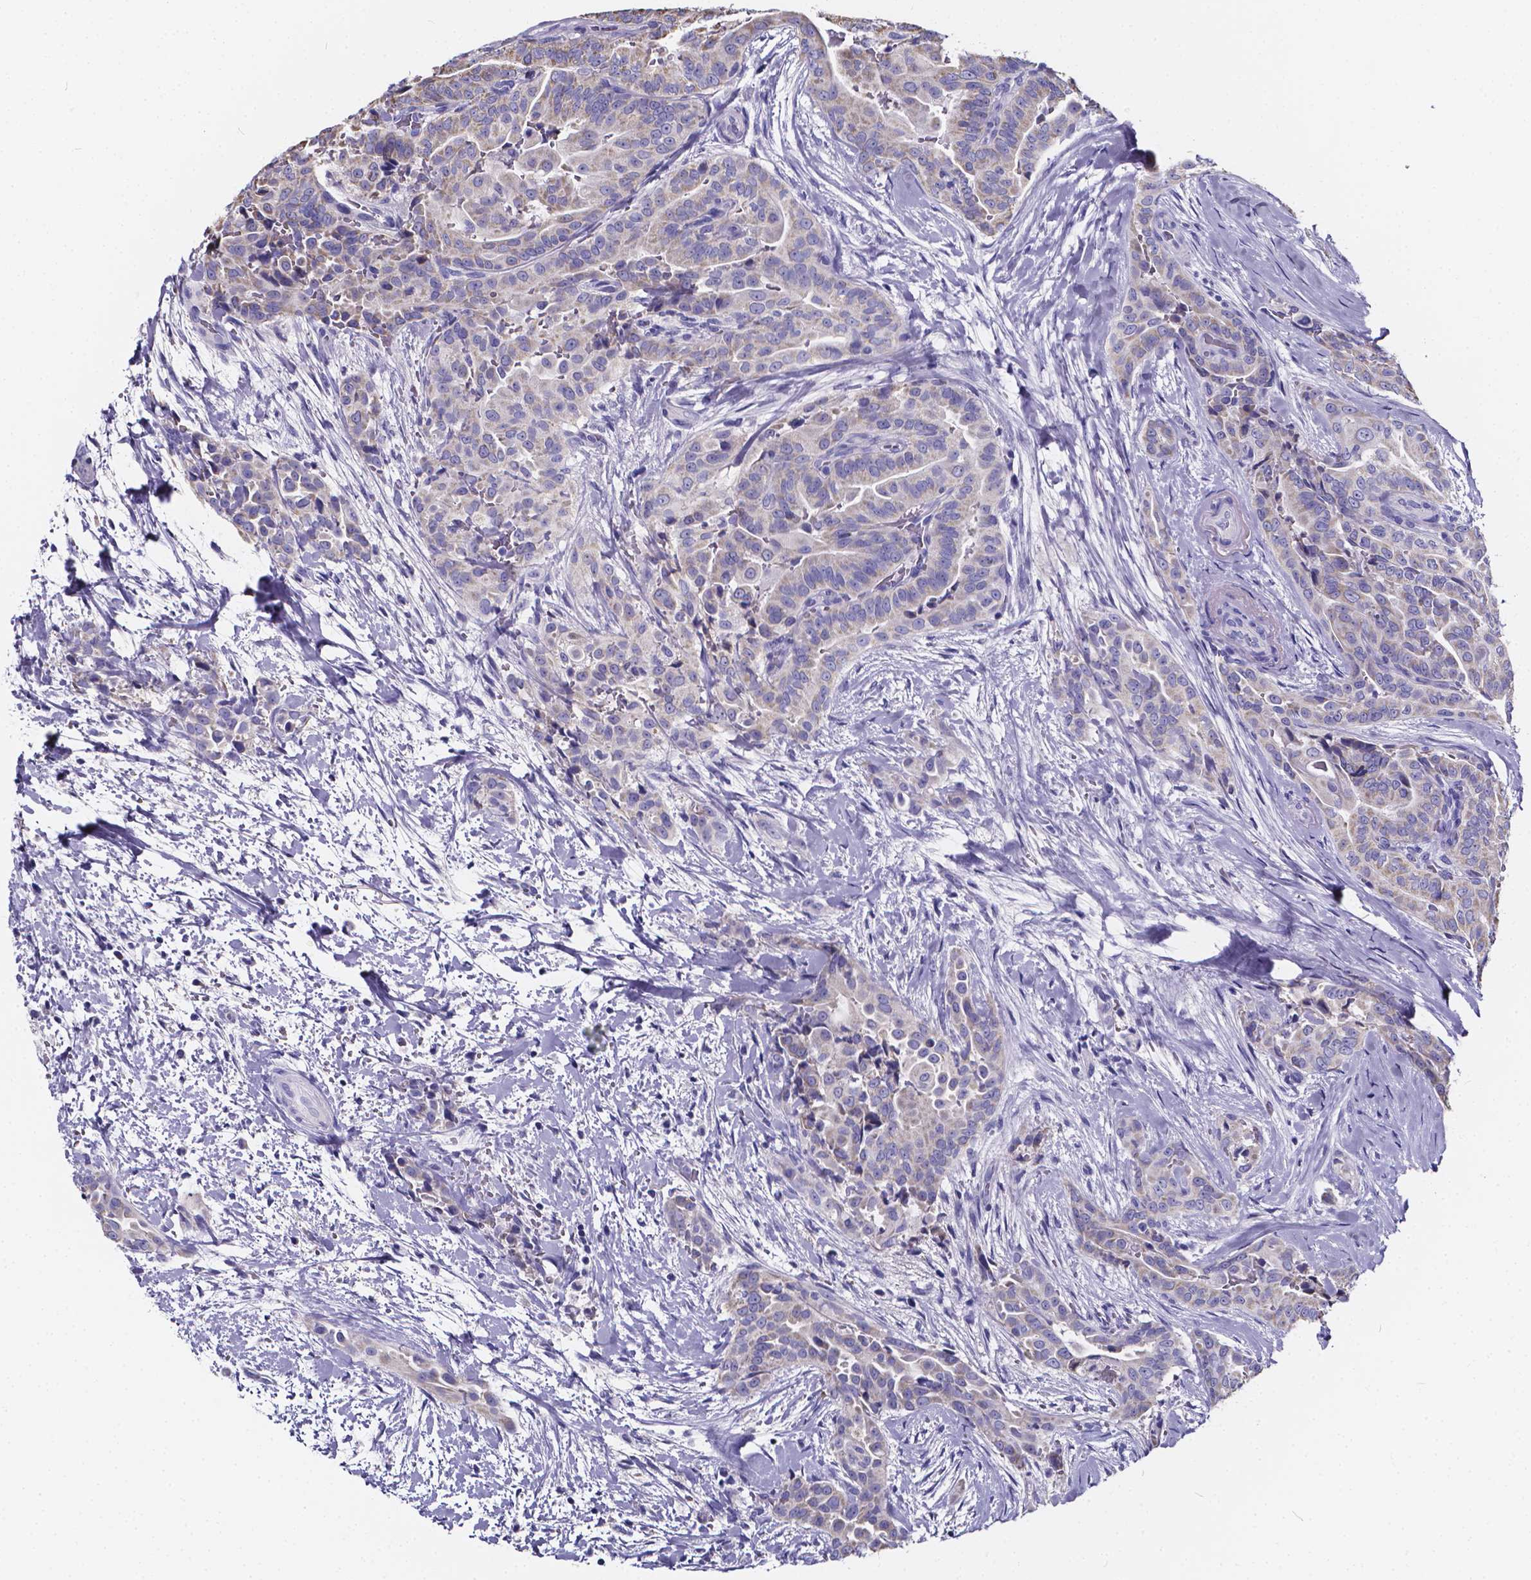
{"staining": {"intensity": "weak", "quantity": ">75%", "location": "cytoplasmic/membranous"}, "tissue": "thyroid cancer", "cell_type": "Tumor cells", "image_type": "cancer", "snomed": [{"axis": "morphology", "description": "Papillary adenocarcinoma, NOS"}, {"axis": "topography", "description": "Thyroid gland"}], "caption": "Weak cytoplasmic/membranous expression for a protein is seen in approximately >75% of tumor cells of papillary adenocarcinoma (thyroid) using IHC.", "gene": "SPEF2", "patient": {"sex": "male", "age": 61}}